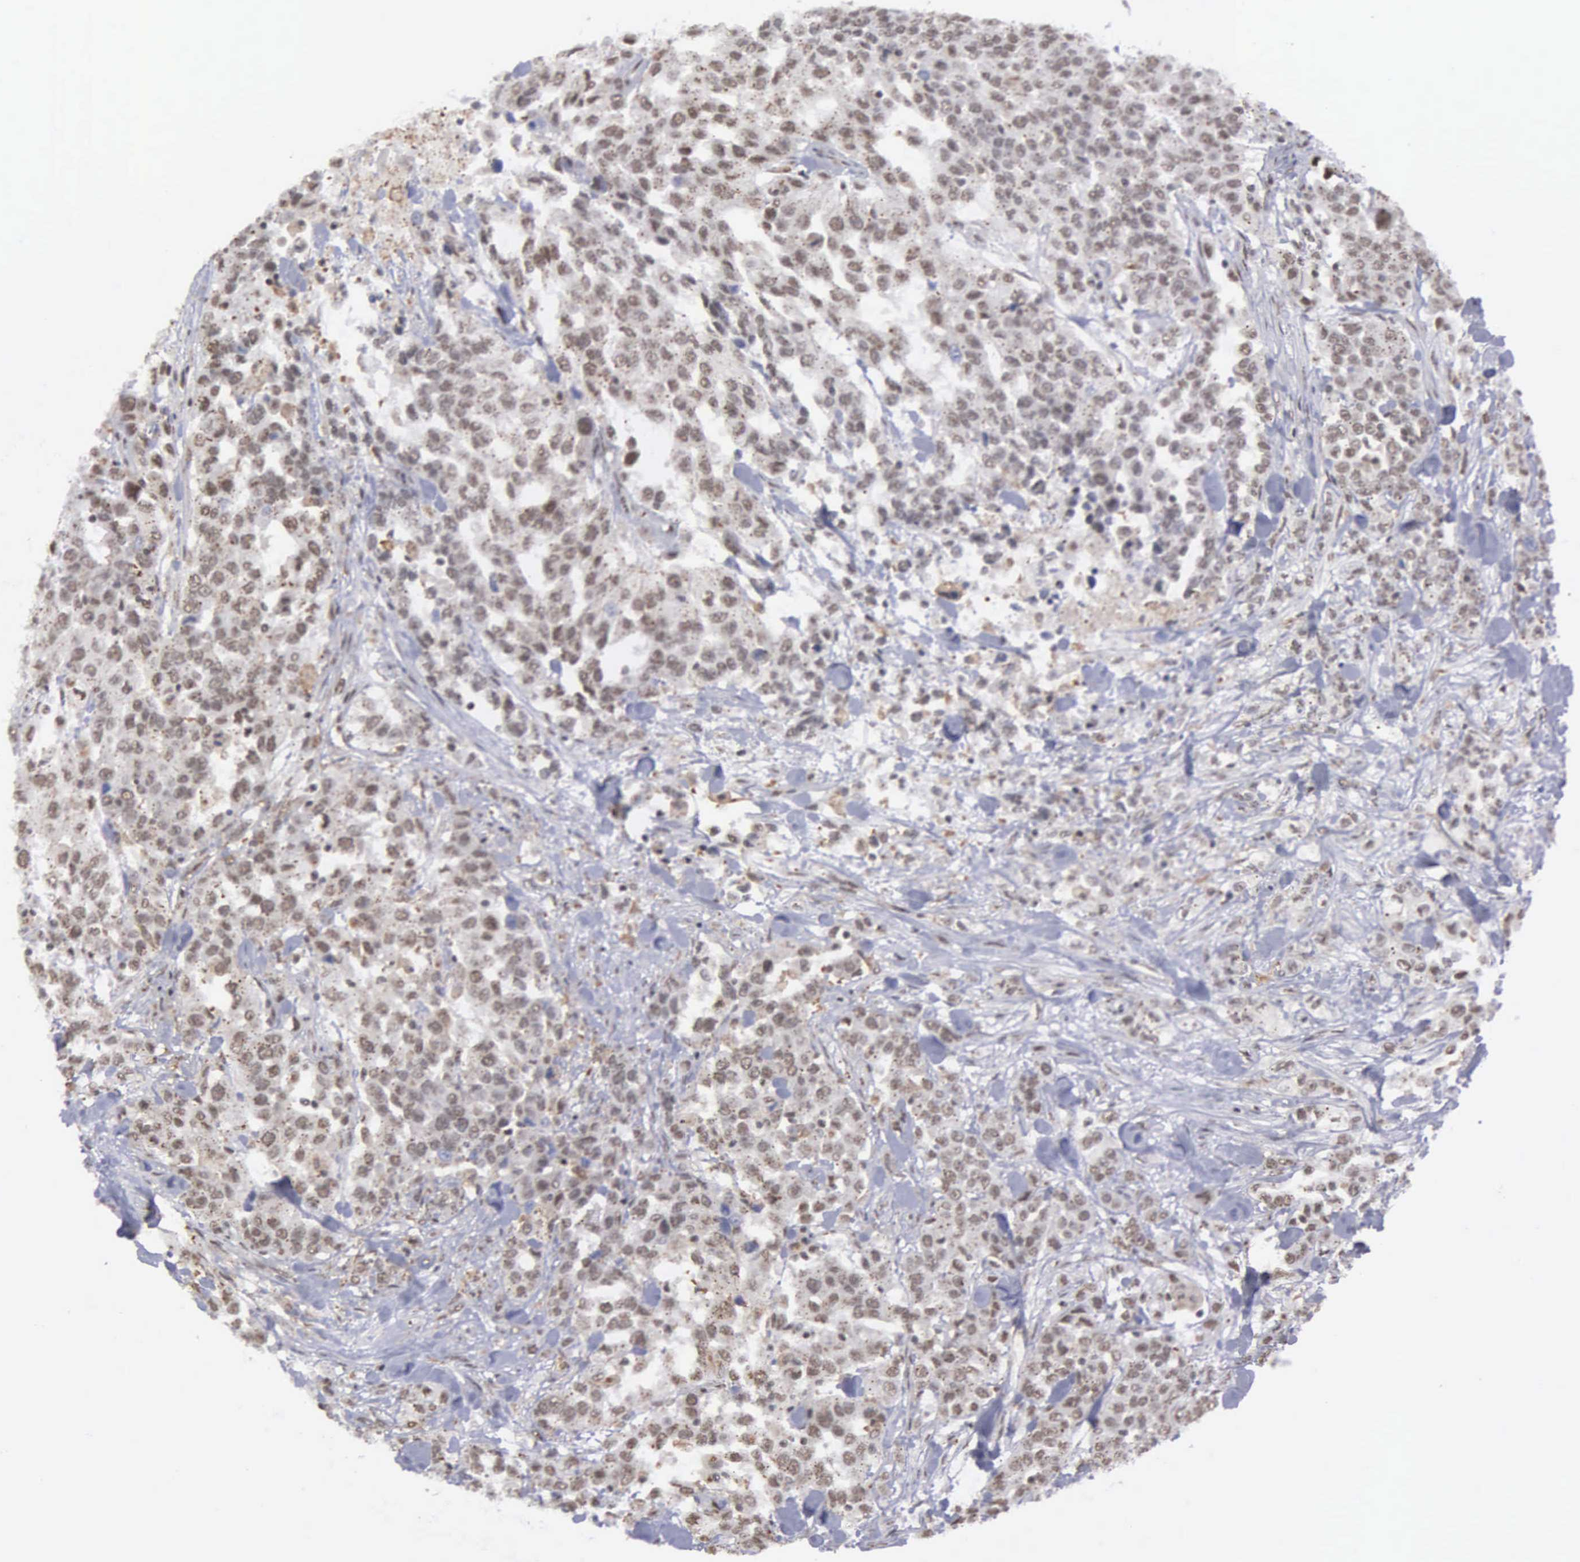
{"staining": {"intensity": "weak", "quantity": ">75%", "location": "nuclear"}, "tissue": "urothelial cancer", "cell_type": "Tumor cells", "image_type": "cancer", "snomed": [{"axis": "morphology", "description": "Urothelial carcinoma, High grade"}, {"axis": "topography", "description": "Urinary bladder"}], "caption": "Urothelial cancer stained with DAB (3,3'-diaminobenzidine) IHC displays low levels of weak nuclear expression in approximately >75% of tumor cells. The staining was performed using DAB, with brown indicating positive protein expression. Nuclei are stained blue with hematoxylin.", "gene": "GTF2A1", "patient": {"sex": "female", "age": 80}}